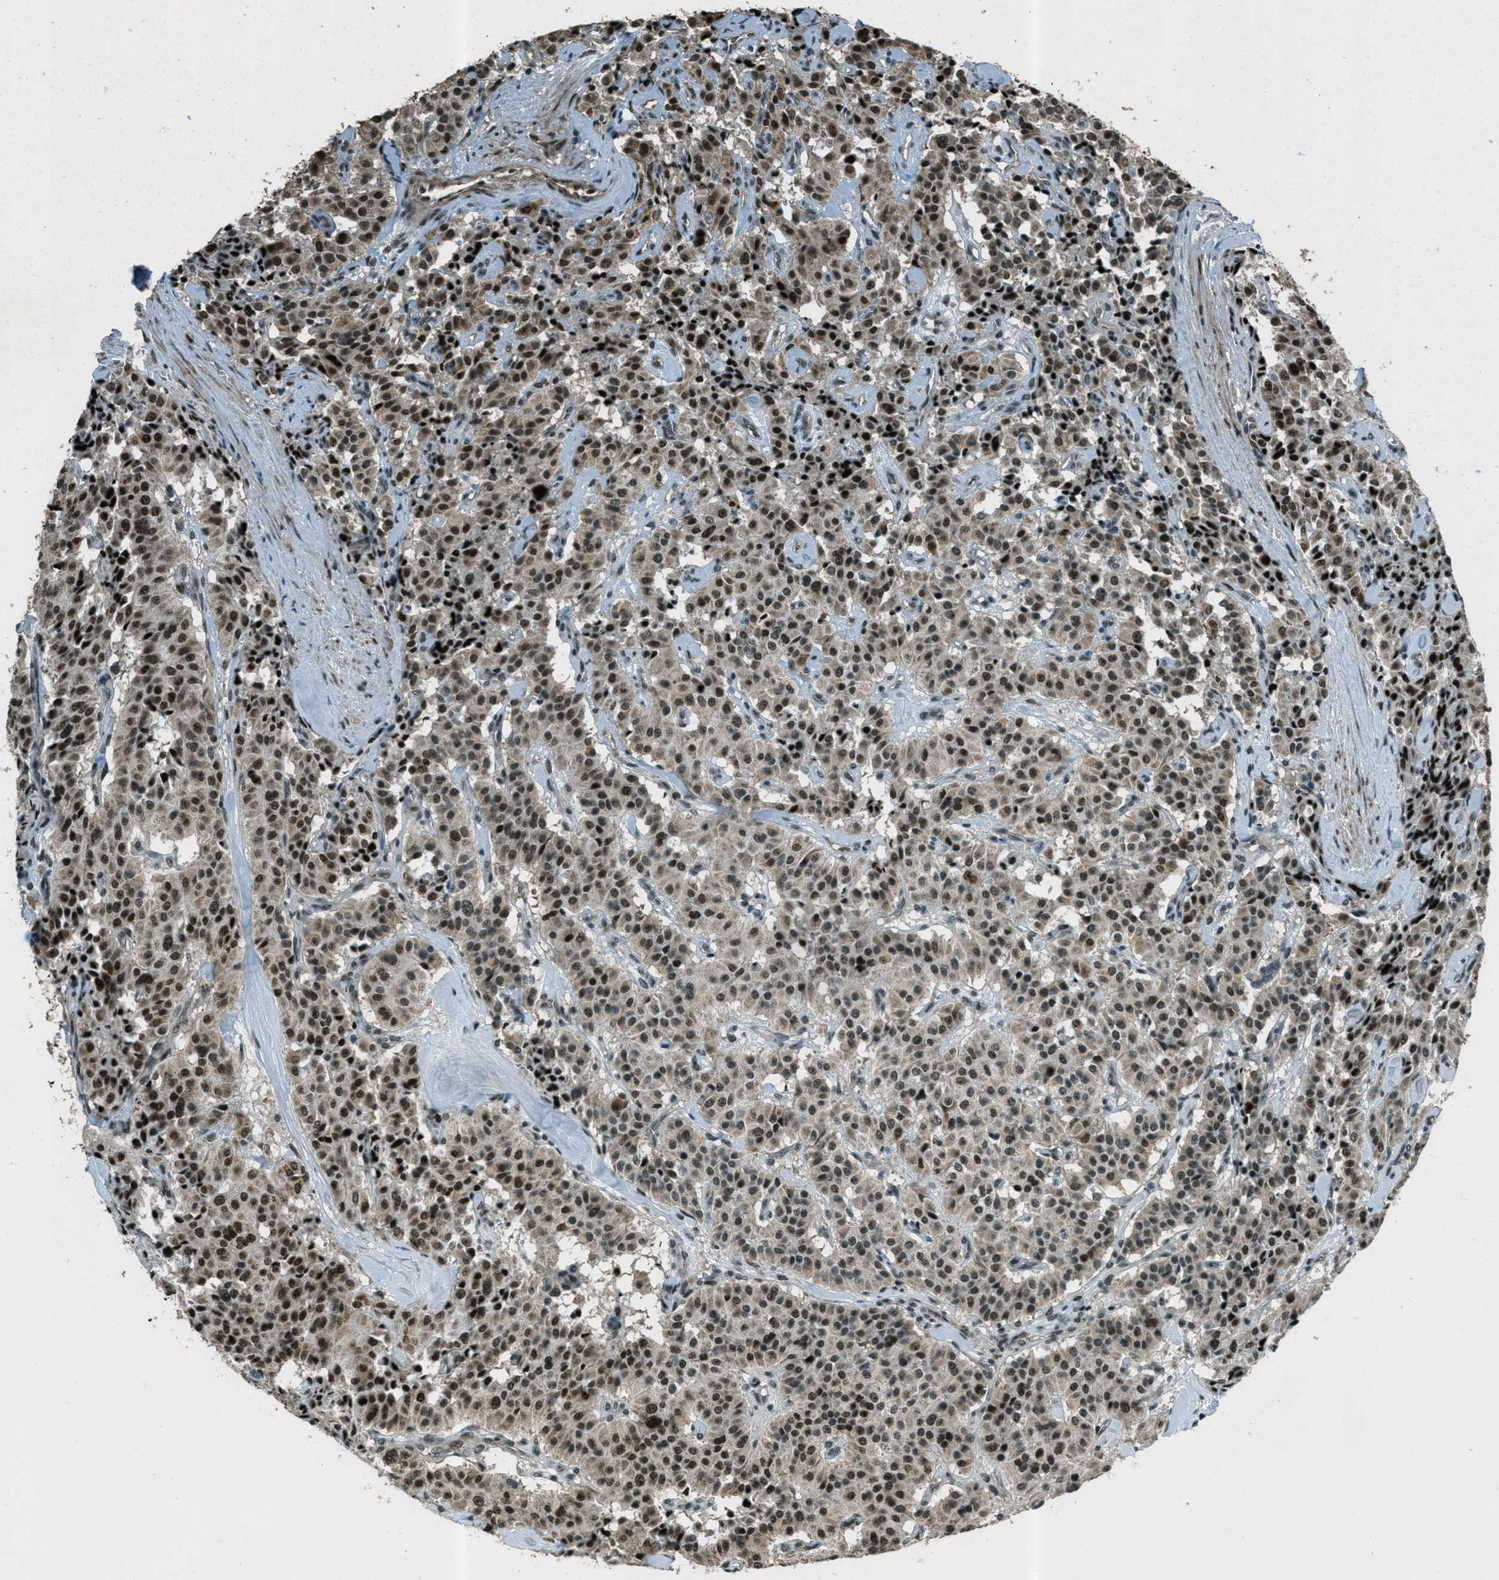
{"staining": {"intensity": "strong", "quantity": "25%-75%", "location": "cytoplasmic/membranous,nuclear"}, "tissue": "carcinoid", "cell_type": "Tumor cells", "image_type": "cancer", "snomed": [{"axis": "morphology", "description": "Carcinoid, malignant, NOS"}, {"axis": "topography", "description": "Lung"}], "caption": "A brown stain shows strong cytoplasmic/membranous and nuclear expression of a protein in human malignant carcinoid tumor cells.", "gene": "TARDBP", "patient": {"sex": "male", "age": 30}}